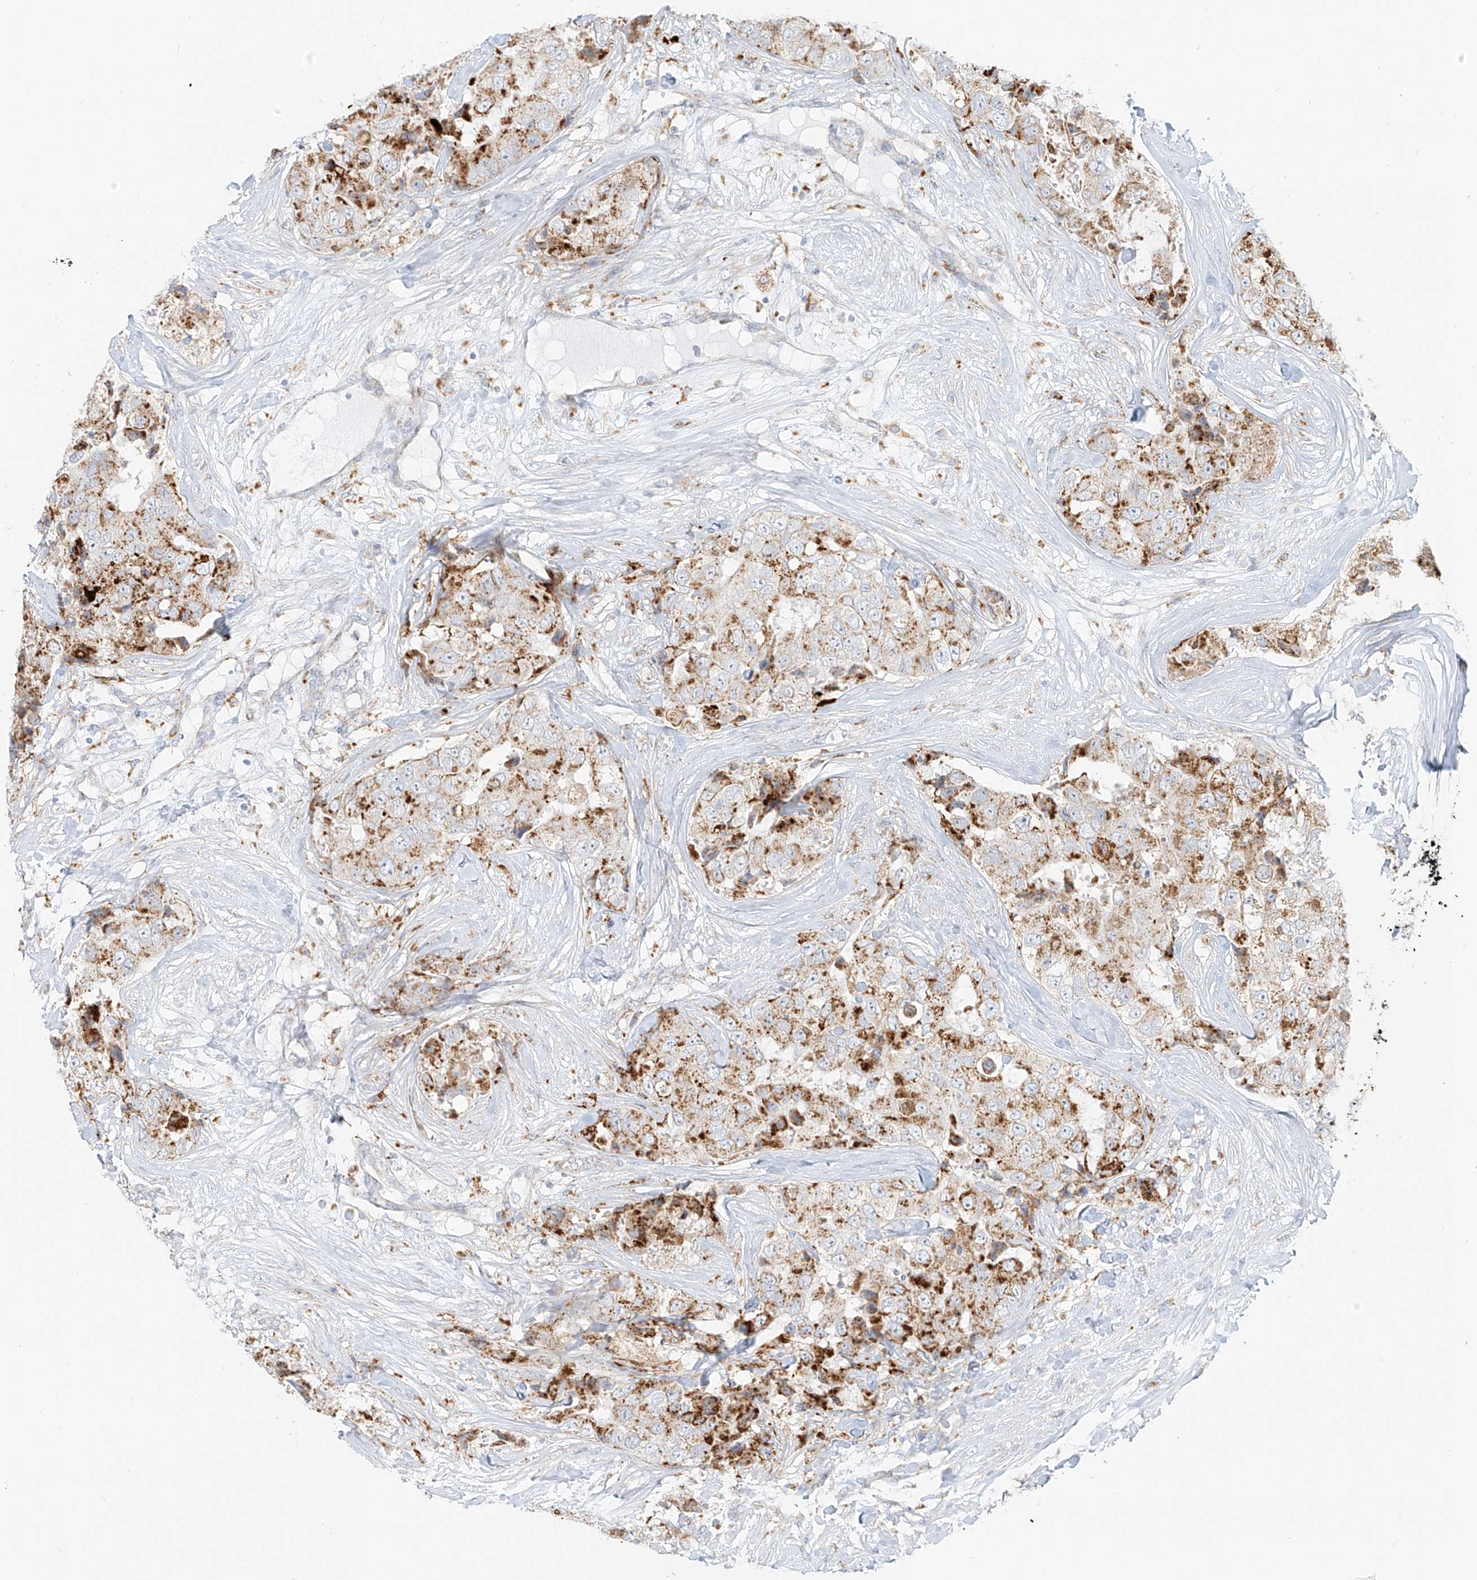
{"staining": {"intensity": "moderate", "quantity": ">75%", "location": "cytoplasmic/membranous"}, "tissue": "breast cancer", "cell_type": "Tumor cells", "image_type": "cancer", "snomed": [{"axis": "morphology", "description": "Duct carcinoma"}, {"axis": "topography", "description": "Breast"}], "caption": "The image shows immunohistochemical staining of breast infiltrating ductal carcinoma. There is moderate cytoplasmic/membranous positivity is identified in approximately >75% of tumor cells.", "gene": "SLC35F6", "patient": {"sex": "female", "age": 62}}